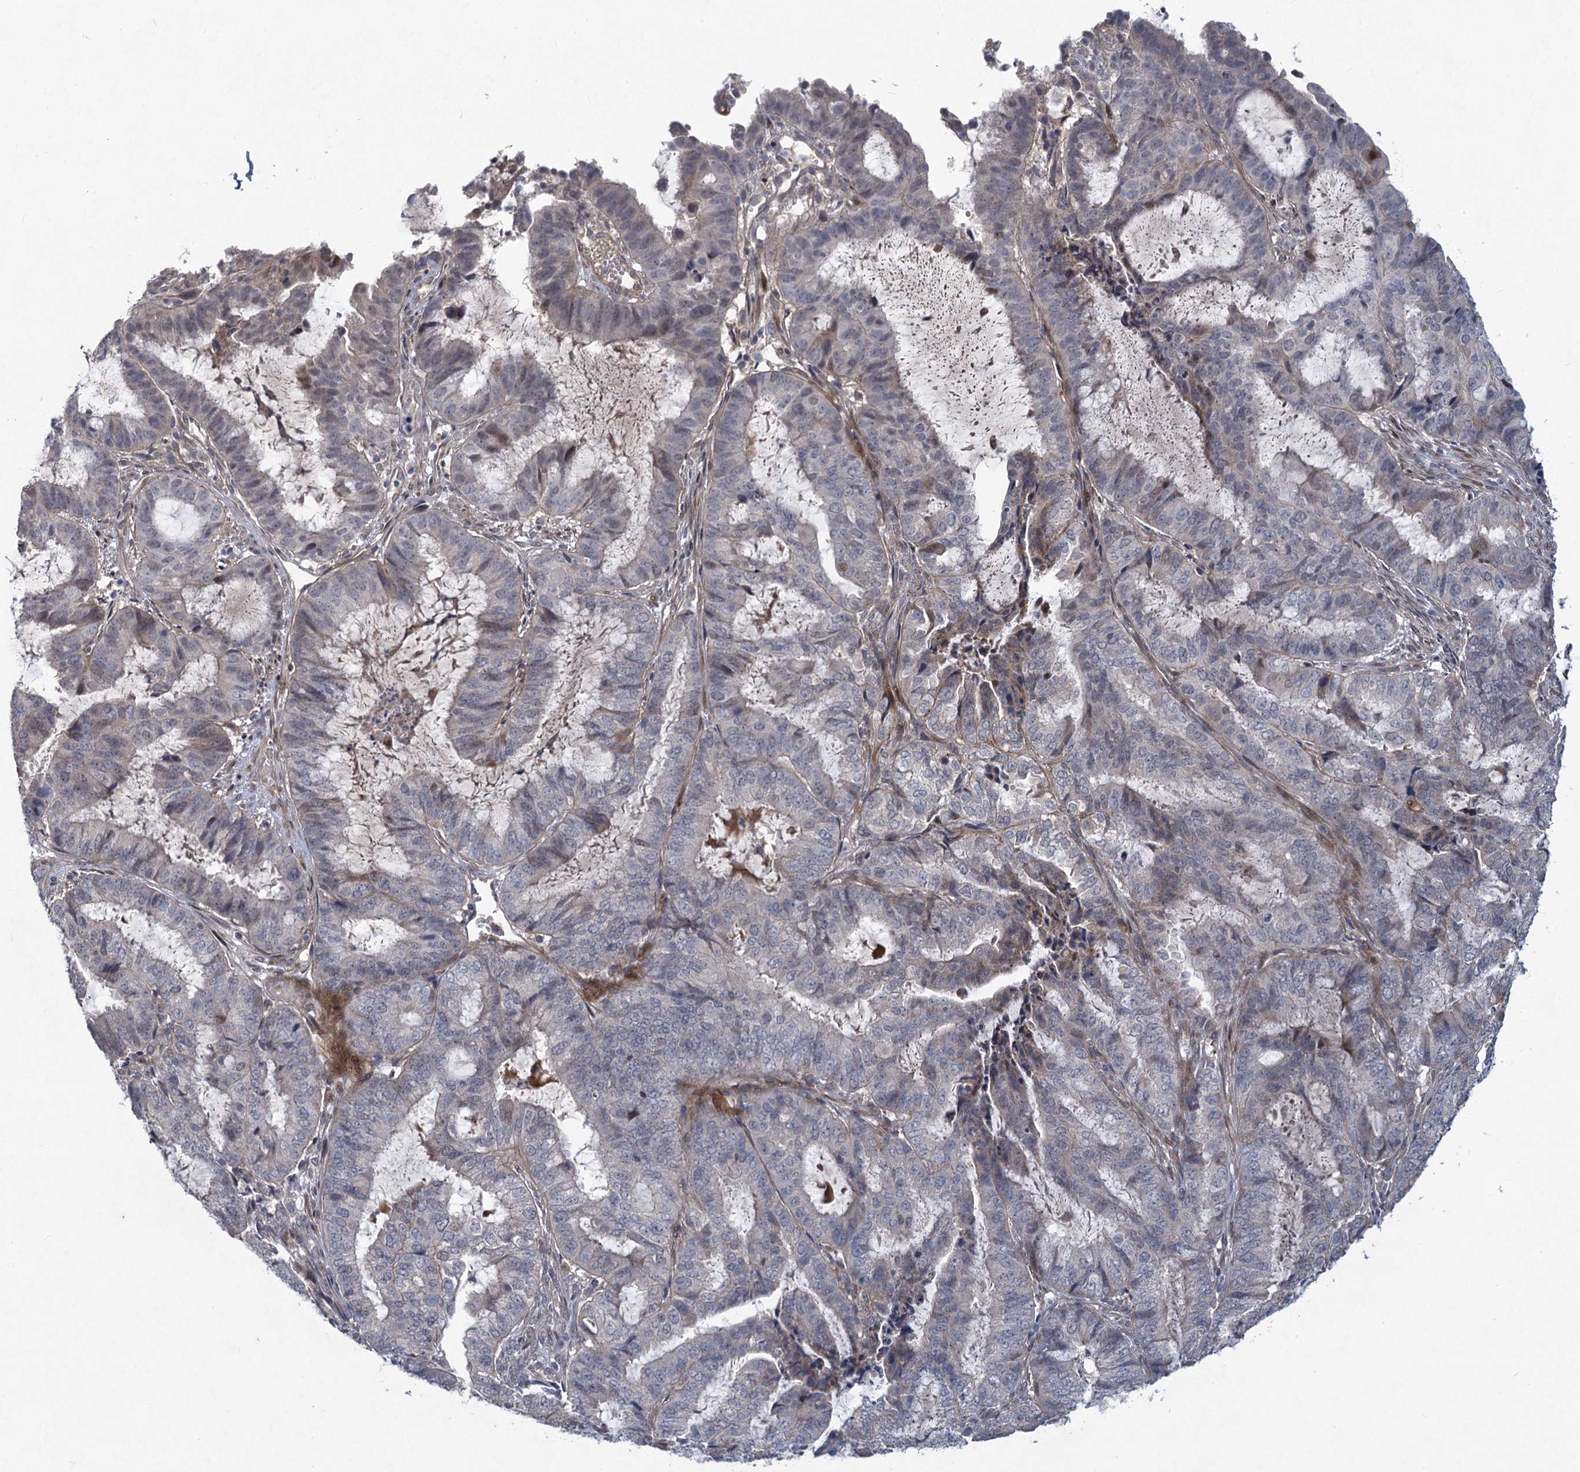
{"staining": {"intensity": "negative", "quantity": "none", "location": "none"}, "tissue": "endometrial cancer", "cell_type": "Tumor cells", "image_type": "cancer", "snomed": [{"axis": "morphology", "description": "Adenocarcinoma, NOS"}, {"axis": "topography", "description": "Endometrium"}], "caption": "DAB (3,3'-diaminobenzidine) immunohistochemical staining of human endometrial adenocarcinoma displays no significant staining in tumor cells. (DAB (3,3'-diaminobenzidine) immunohistochemistry, high magnification).", "gene": "NUDT22", "patient": {"sex": "female", "age": 51}}